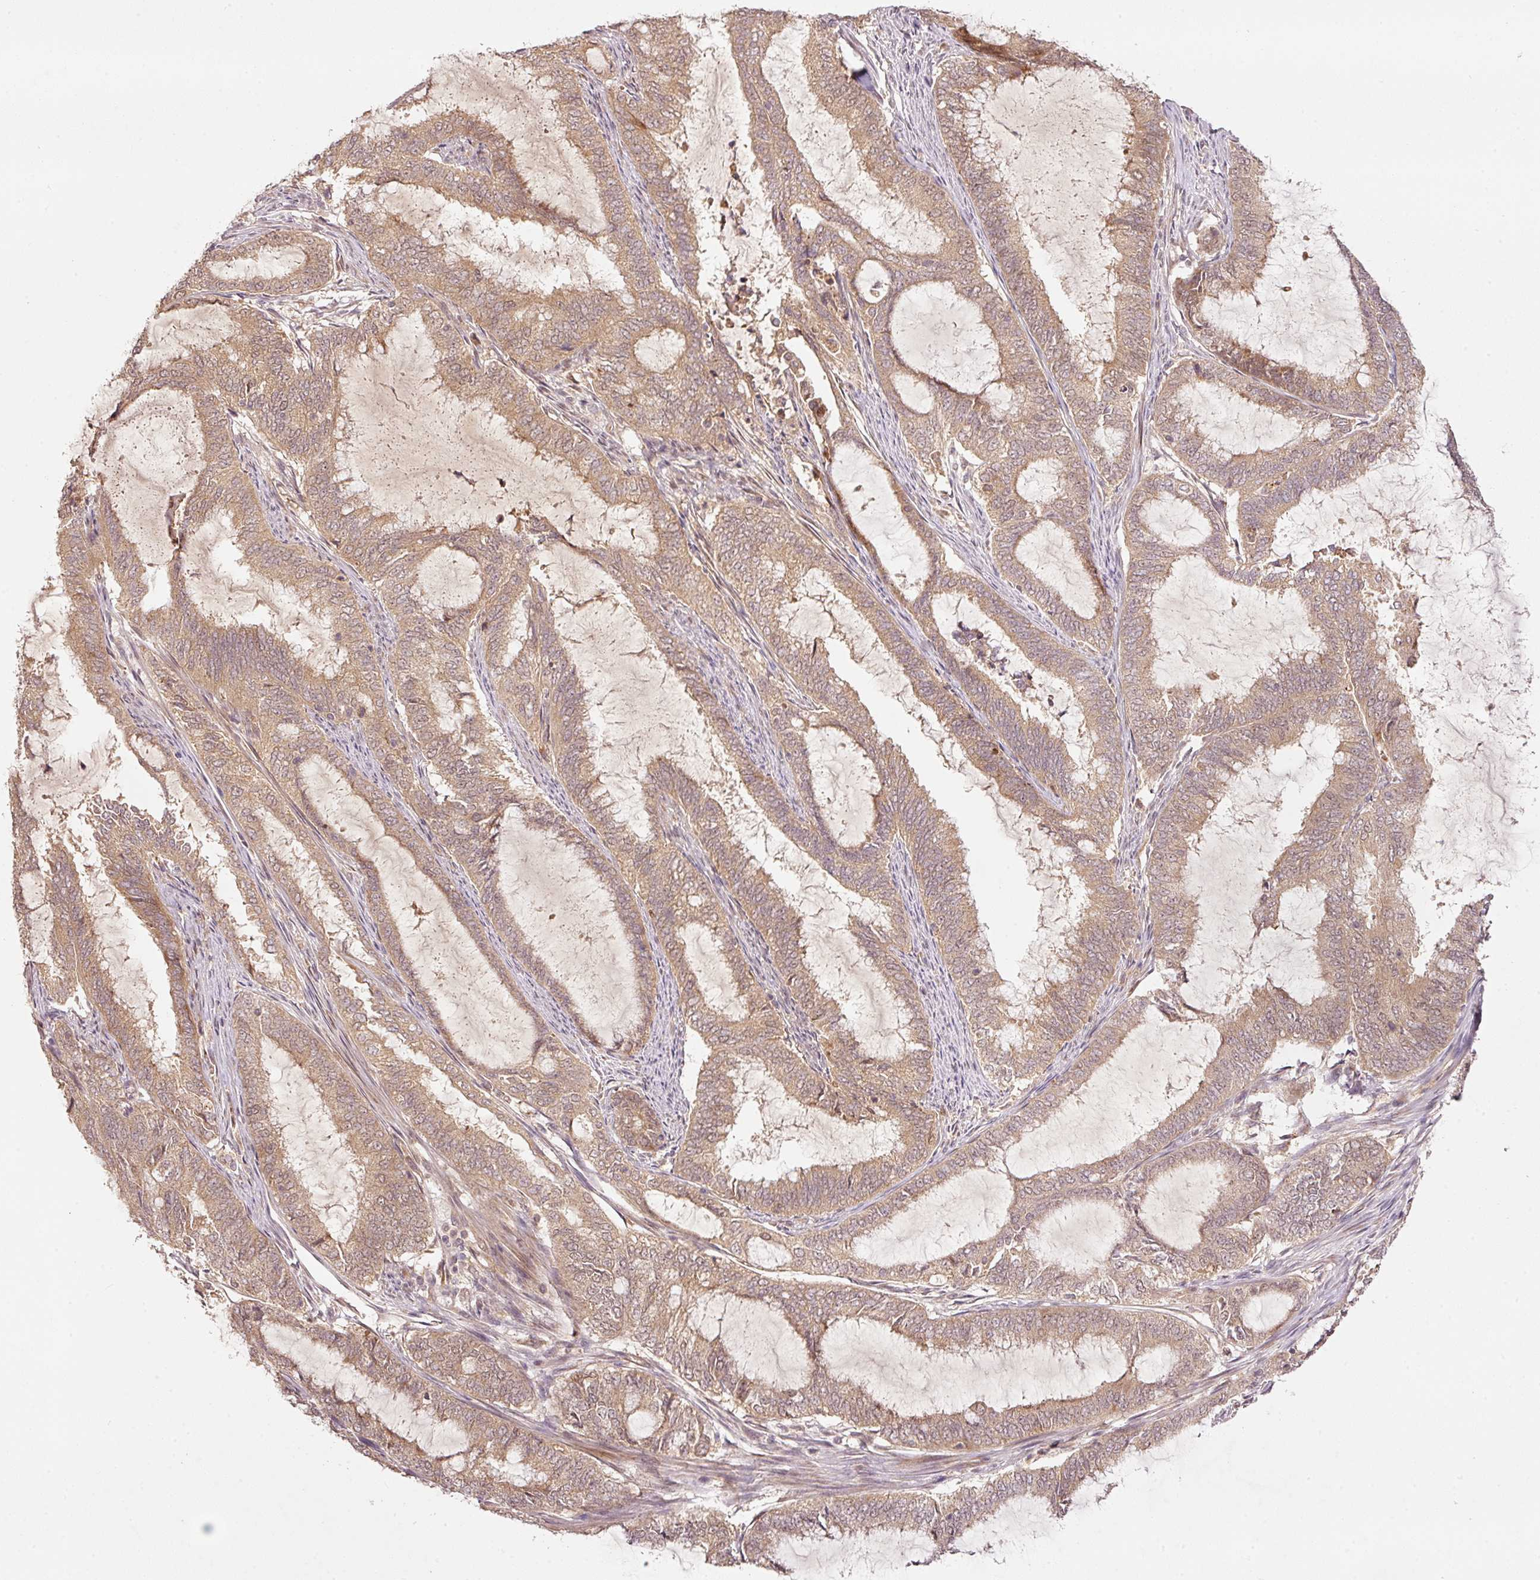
{"staining": {"intensity": "moderate", "quantity": ">75%", "location": "cytoplasmic/membranous"}, "tissue": "endometrial cancer", "cell_type": "Tumor cells", "image_type": "cancer", "snomed": [{"axis": "morphology", "description": "Adenocarcinoma, NOS"}, {"axis": "topography", "description": "Endometrium"}], "caption": "Tumor cells exhibit medium levels of moderate cytoplasmic/membranous staining in about >75% of cells in human endometrial cancer (adenocarcinoma). (DAB IHC with brightfield microscopy, high magnification).", "gene": "PCDHB1", "patient": {"sex": "female", "age": 51}}